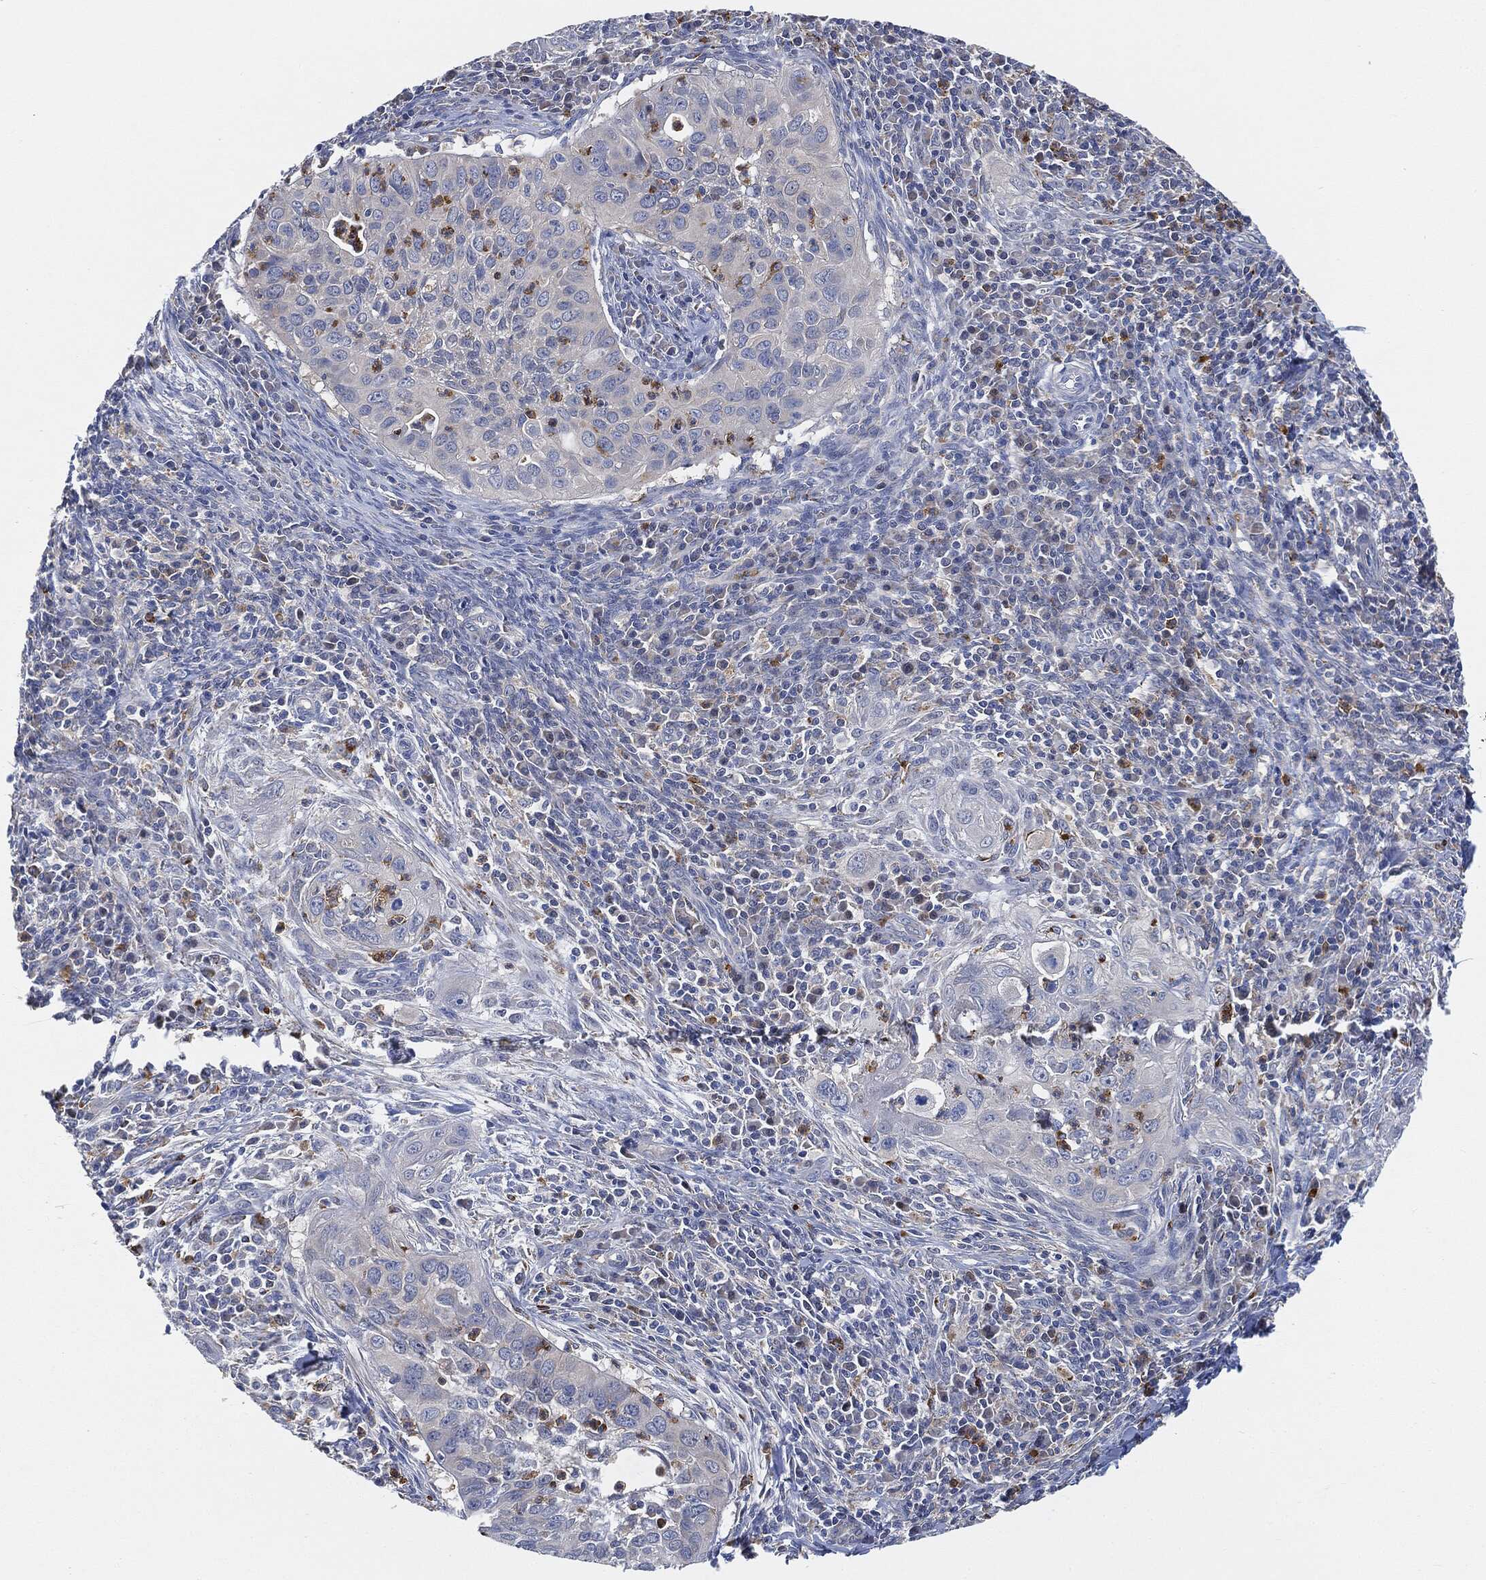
{"staining": {"intensity": "strong", "quantity": "<25%", "location": "cytoplasmic/membranous"}, "tissue": "cervical cancer", "cell_type": "Tumor cells", "image_type": "cancer", "snomed": [{"axis": "morphology", "description": "Squamous cell carcinoma, NOS"}, {"axis": "topography", "description": "Cervix"}], "caption": "Immunohistochemistry (DAB (3,3'-diaminobenzidine)) staining of human cervical cancer (squamous cell carcinoma) demonstrates strong cytoplasmic/membranous protein staining in approximately <25% of tumor cells.", "gene": "VSIG4", "patient": {"sex": "female", "age": 26}}